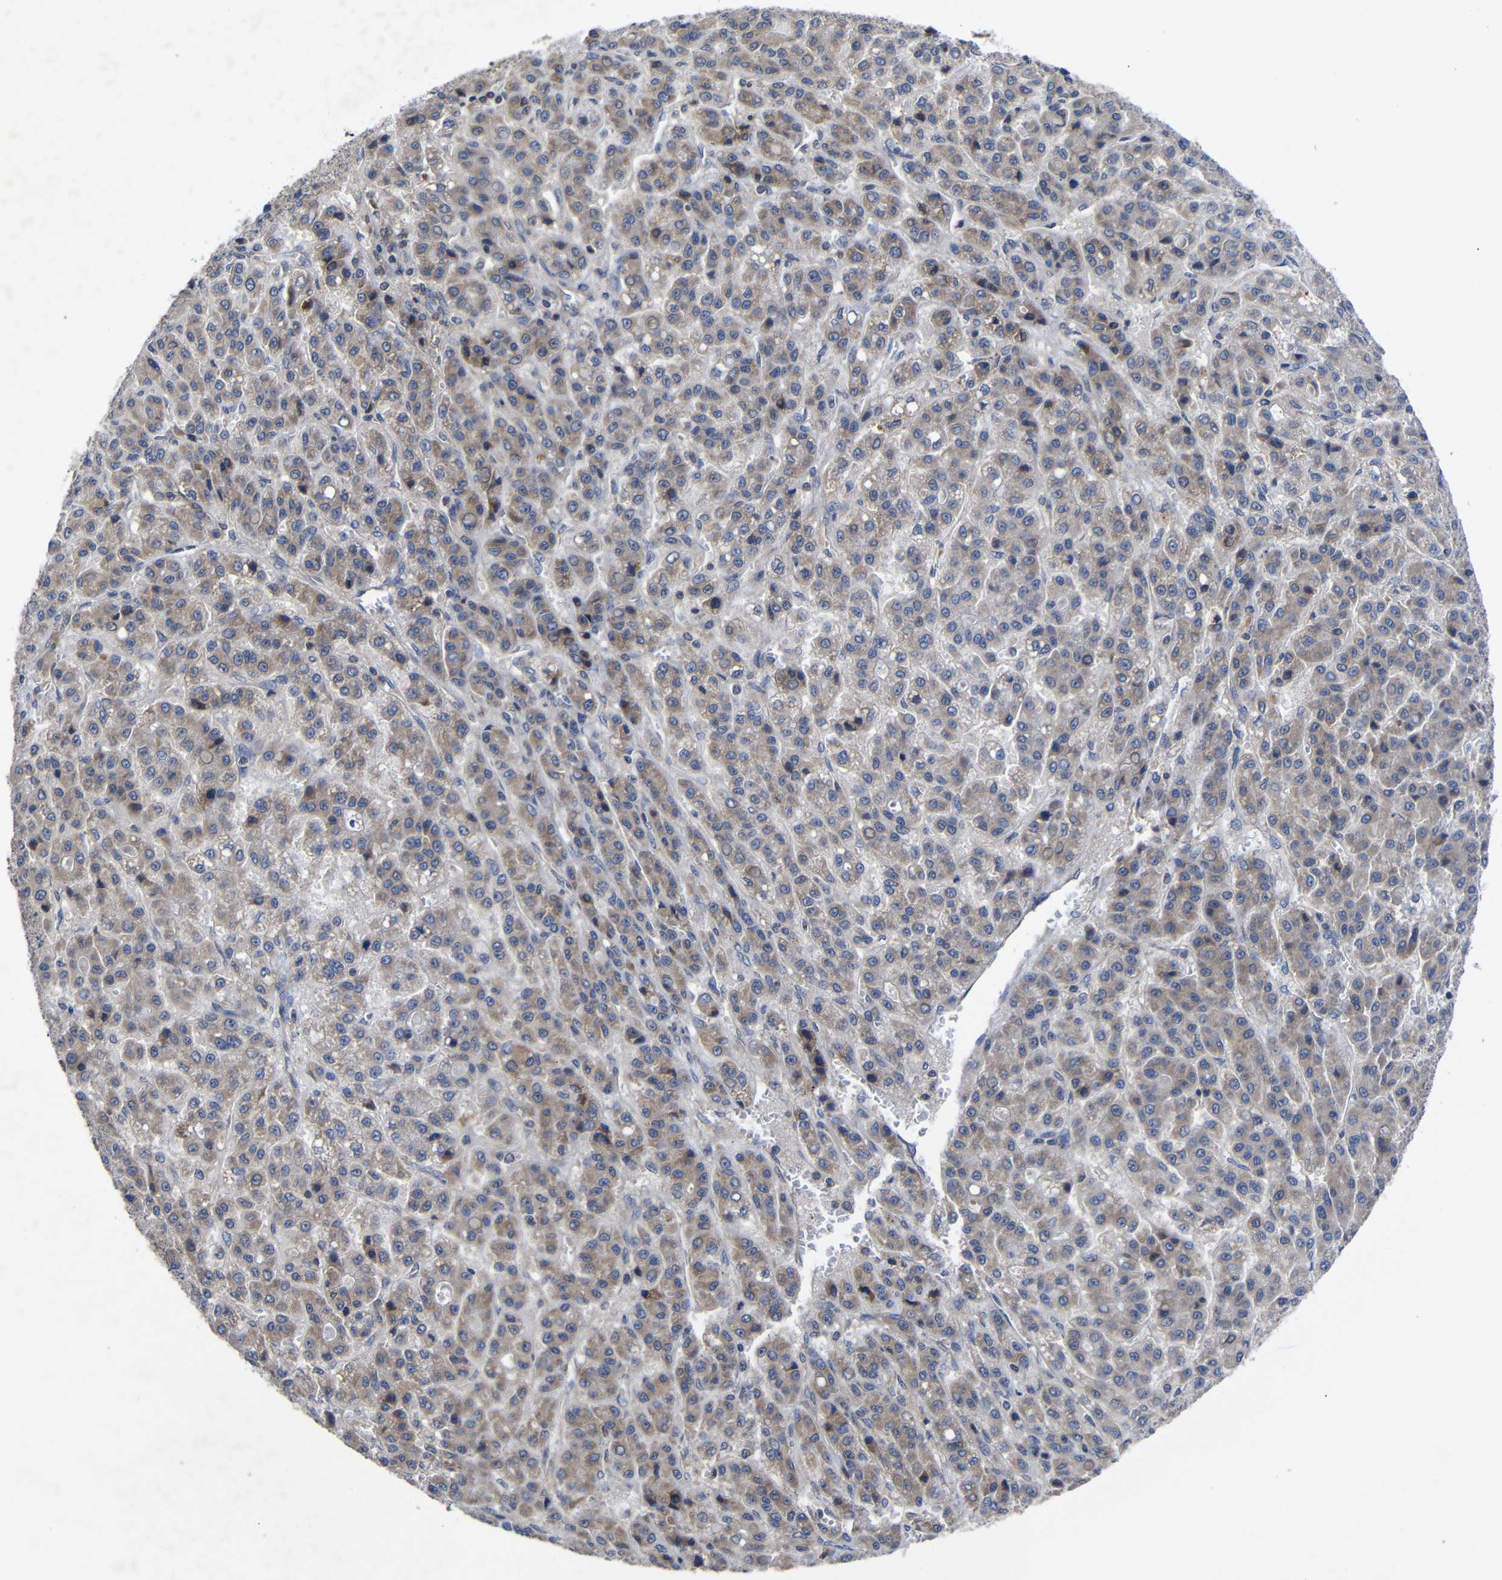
{"staining": {"intensity": "moderate", "quantity": ">75%", "location": "cytoplasmic/membranous"}, "tissue": "liver cancer", "cell_type": "Tumor cells", "image_type": "cancer", "snomed": [{"axis": "morphology", "description": "Carcinoma, Hepatocellular, NOS"}, {"axis": "topography", "description": "Liver"}], "caption": "This micrograph exhibits liver cancer stained with immunohistochemistry to label a protein in brown. The cytoplasmic/membranous of tumor cells show moderate positivity for the protein. Nuclei are counter-stained blue.", "gene": "LPAR5", "patient": {"sex": "male", "age": 70}}